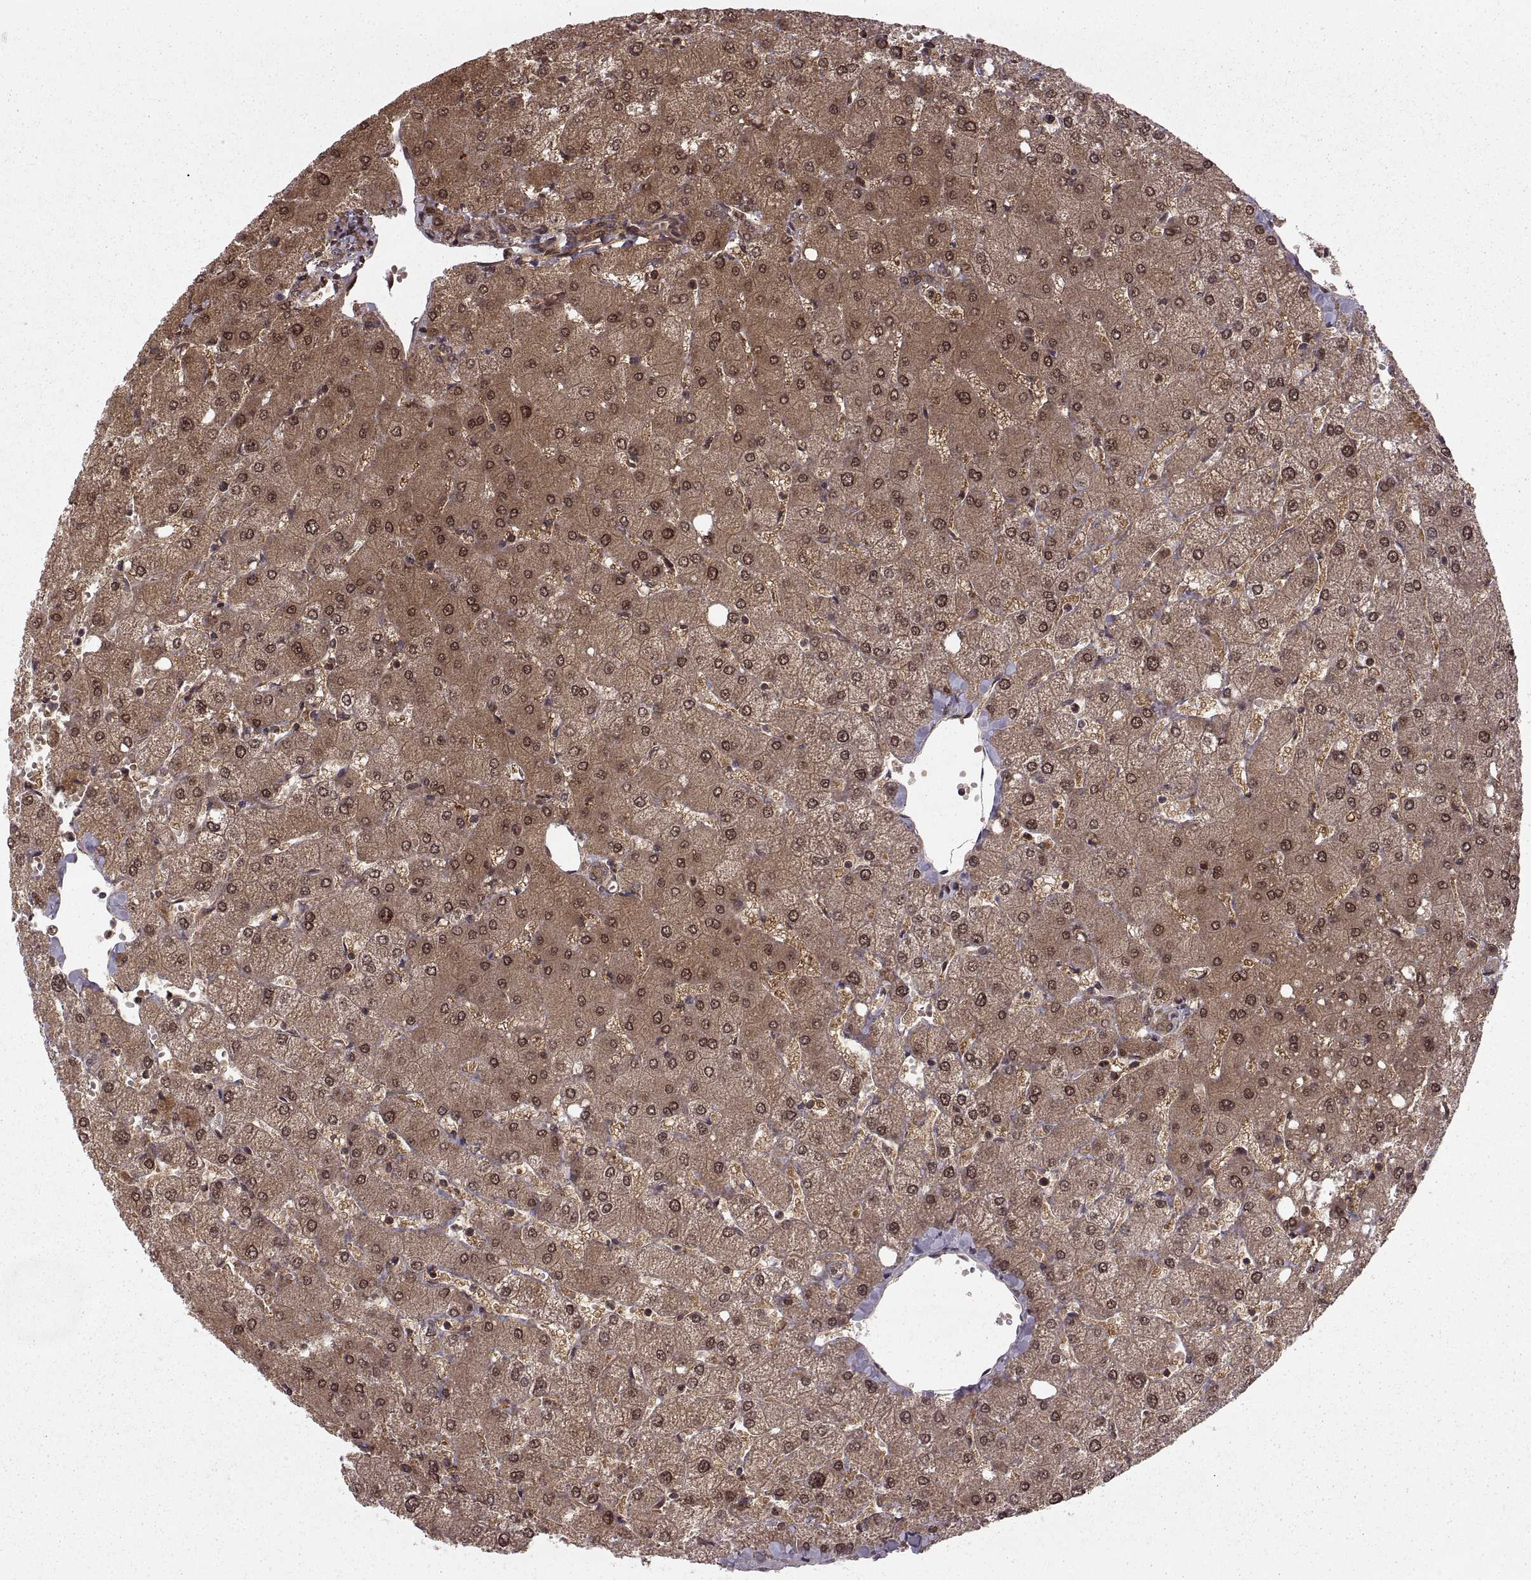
{"staining": {"intensity": "weak", "quantity": ">75%", "location": "cytoplasmic/membranous"}, "tissue": "liver", "cell_type": "Cholangiocytes", "image_type": "normal", "snomed": [{"axis": "morphology", "description": "Normal tissue, NOS"}, {"axis": "topography", "description": "Liver"}], "caption": "The micrograph demonstrates immunohistochemical staining of unremarkable liver. There is weak cytoplasmic/membranous expression is appreciated in about >75% of cholangiocytes.", "gene": "DEDD", "patient": {"sex": "female", "age": 54}}